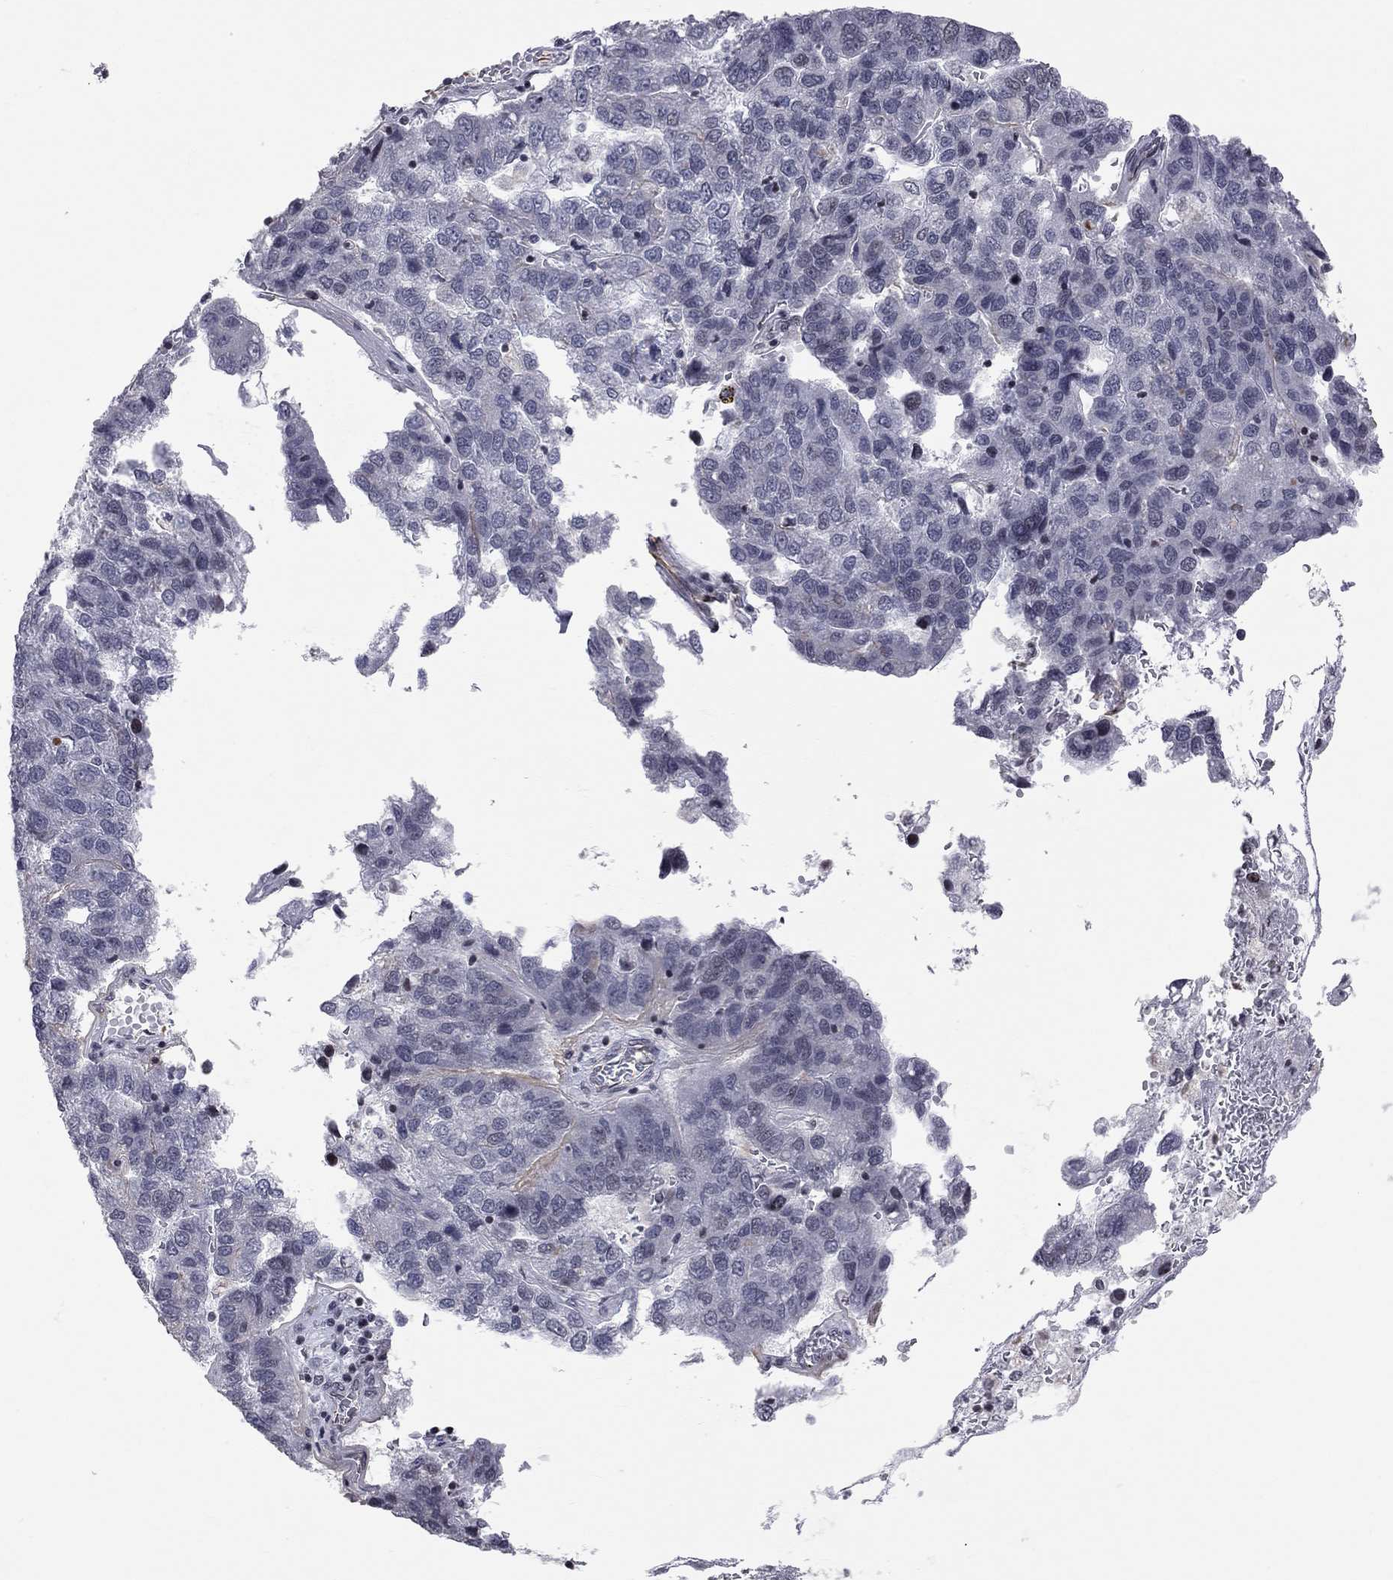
{"staining": {"intensity": "negative", "quantity": "none", "location": "none"}, "tissue": "pancreatic cancer", "cell_type": "Tumor cells", "image_type": "cancer", "snomed": [{"axis": "morphology", "description": "Adenocarcinoma, NOS"}, {"axis": "topography", "description": "Pancreas"}], "caption": "IHC image of neoplastic tissue: human adenocarcinoma (pancreatic) stained with DAB (3,3'-diaminobenzidine) displays no significant protein expression in tumor cells.", "gene": "MTNR1B", "patient": {"sex": "female", "age": 61}}